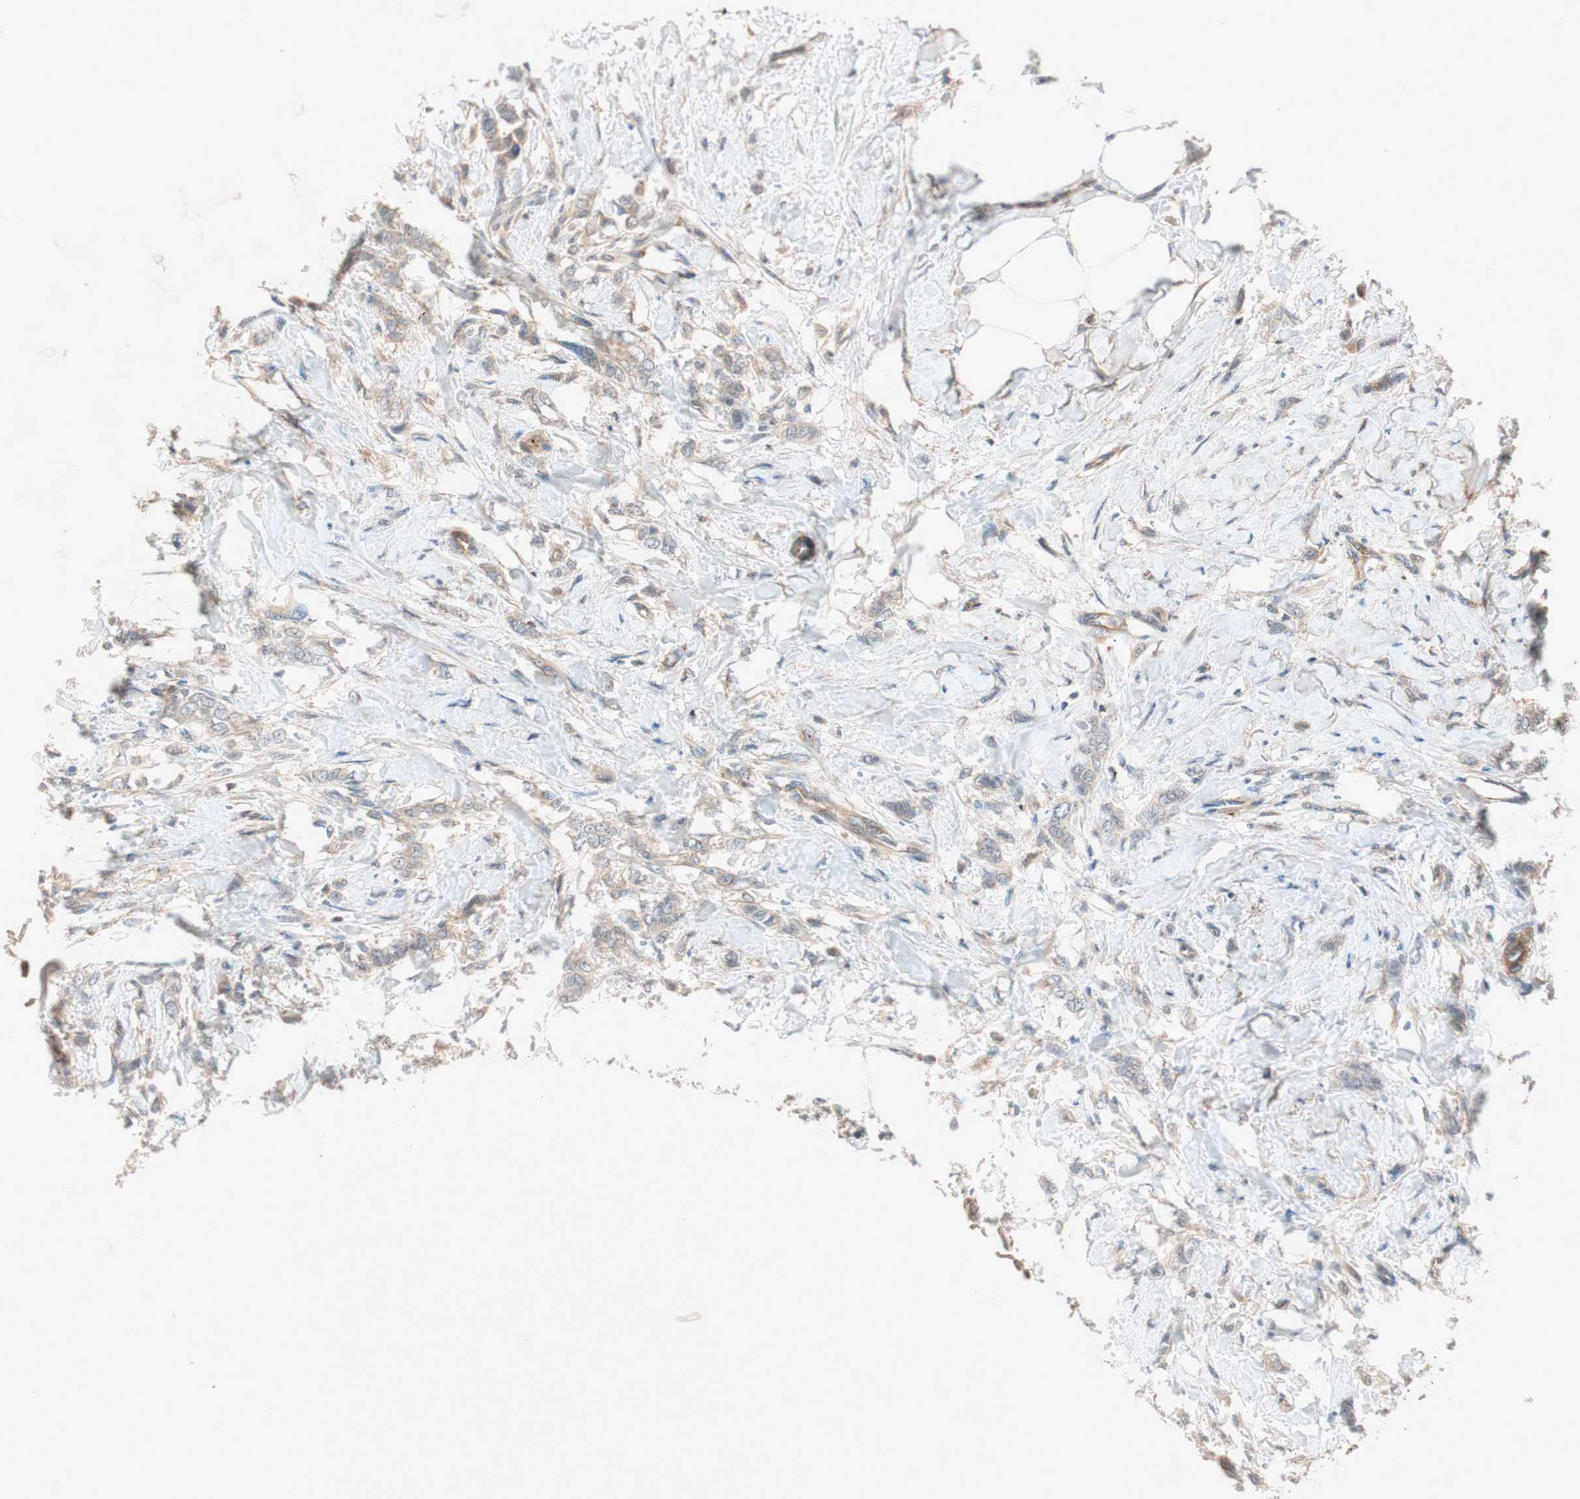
{"staining": {"intensity": "negative", "quantity": "none", "location": "none"}, "tissue": "breast cancer", "cell_type": "Tumor cells", "image_type": "cancer", "snomed": [{"axis": "morphology", "description": "Lobular carcinoma, in situ"}, {"axis": "morphology", "description": "Lobular carcinoma"}, {"axis": "topography", "description": "Breast"}], "caption": "An image of human breast cancer (lobular carcinoma in situ) is negative for staining in tumor cells.", "gene": "EPHA6", "patient": {"sex": "female", "age": 41}}